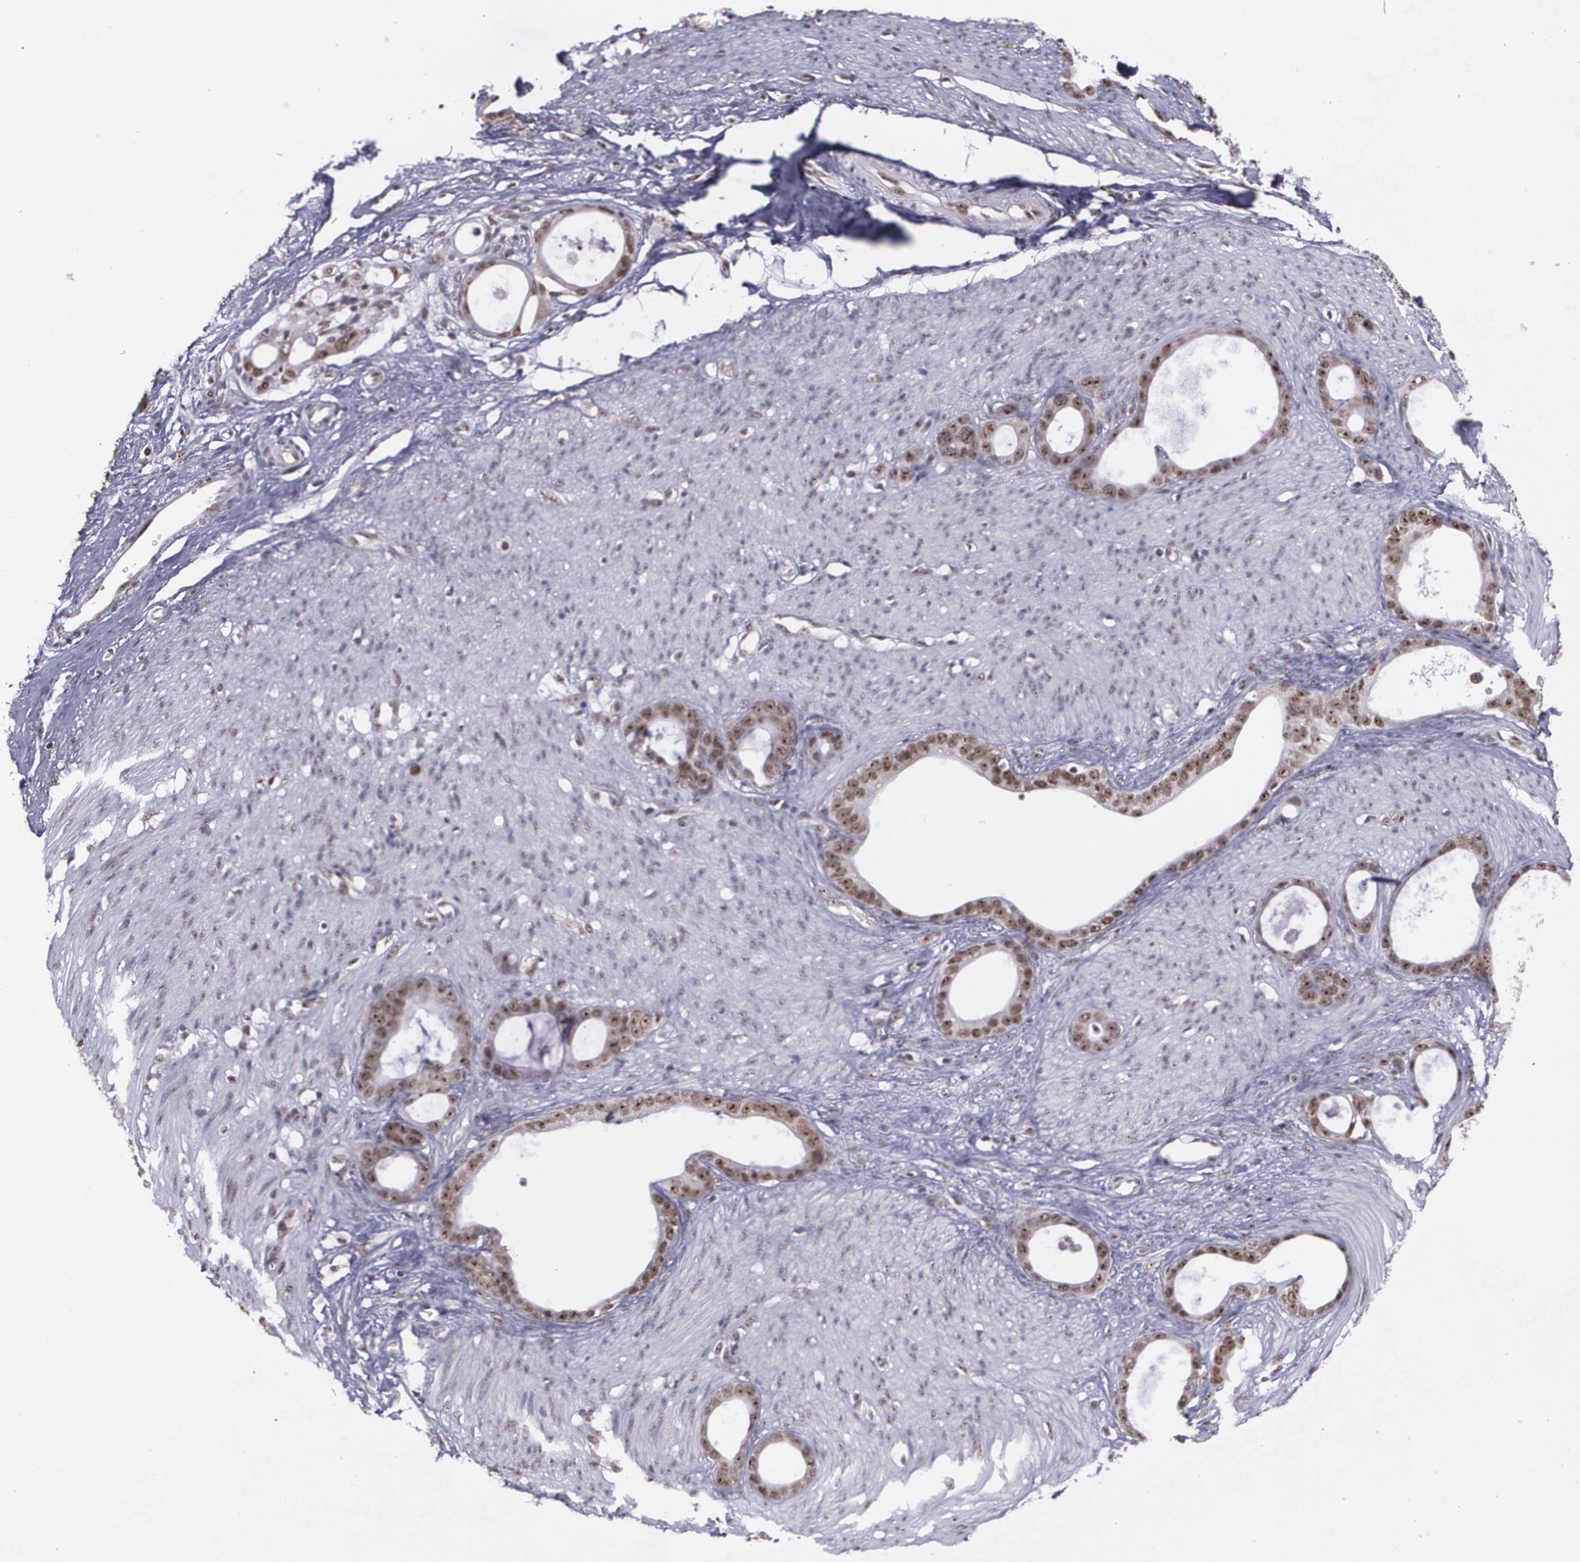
{"staining": {"intensity": "strong", "quantity": ">75%", "location": "cytoplasmic/membranous,nuclear"}, "tissue": "stomach cancer", "cell_type": "Tumor cells", "image_type": "cancer", "snomed": [{"axis": "morphology", "description": "Adenocarcinoma, NOS"}, {"axis": "topography", "description": "Stomach"}], "caption": "Protein expression by immunohistochemistry exhibits strong cytoplasmic/membranous and nuclear expression in approximately >75% of tumor cells in adenocarcinoma (stomach). (DAB (3,3'-diaminobenzidine) = brown stain, brightfield microscopy at high magnification).", "gene": "C6orf15", "patient": {"sex": "female", "age": 75}}